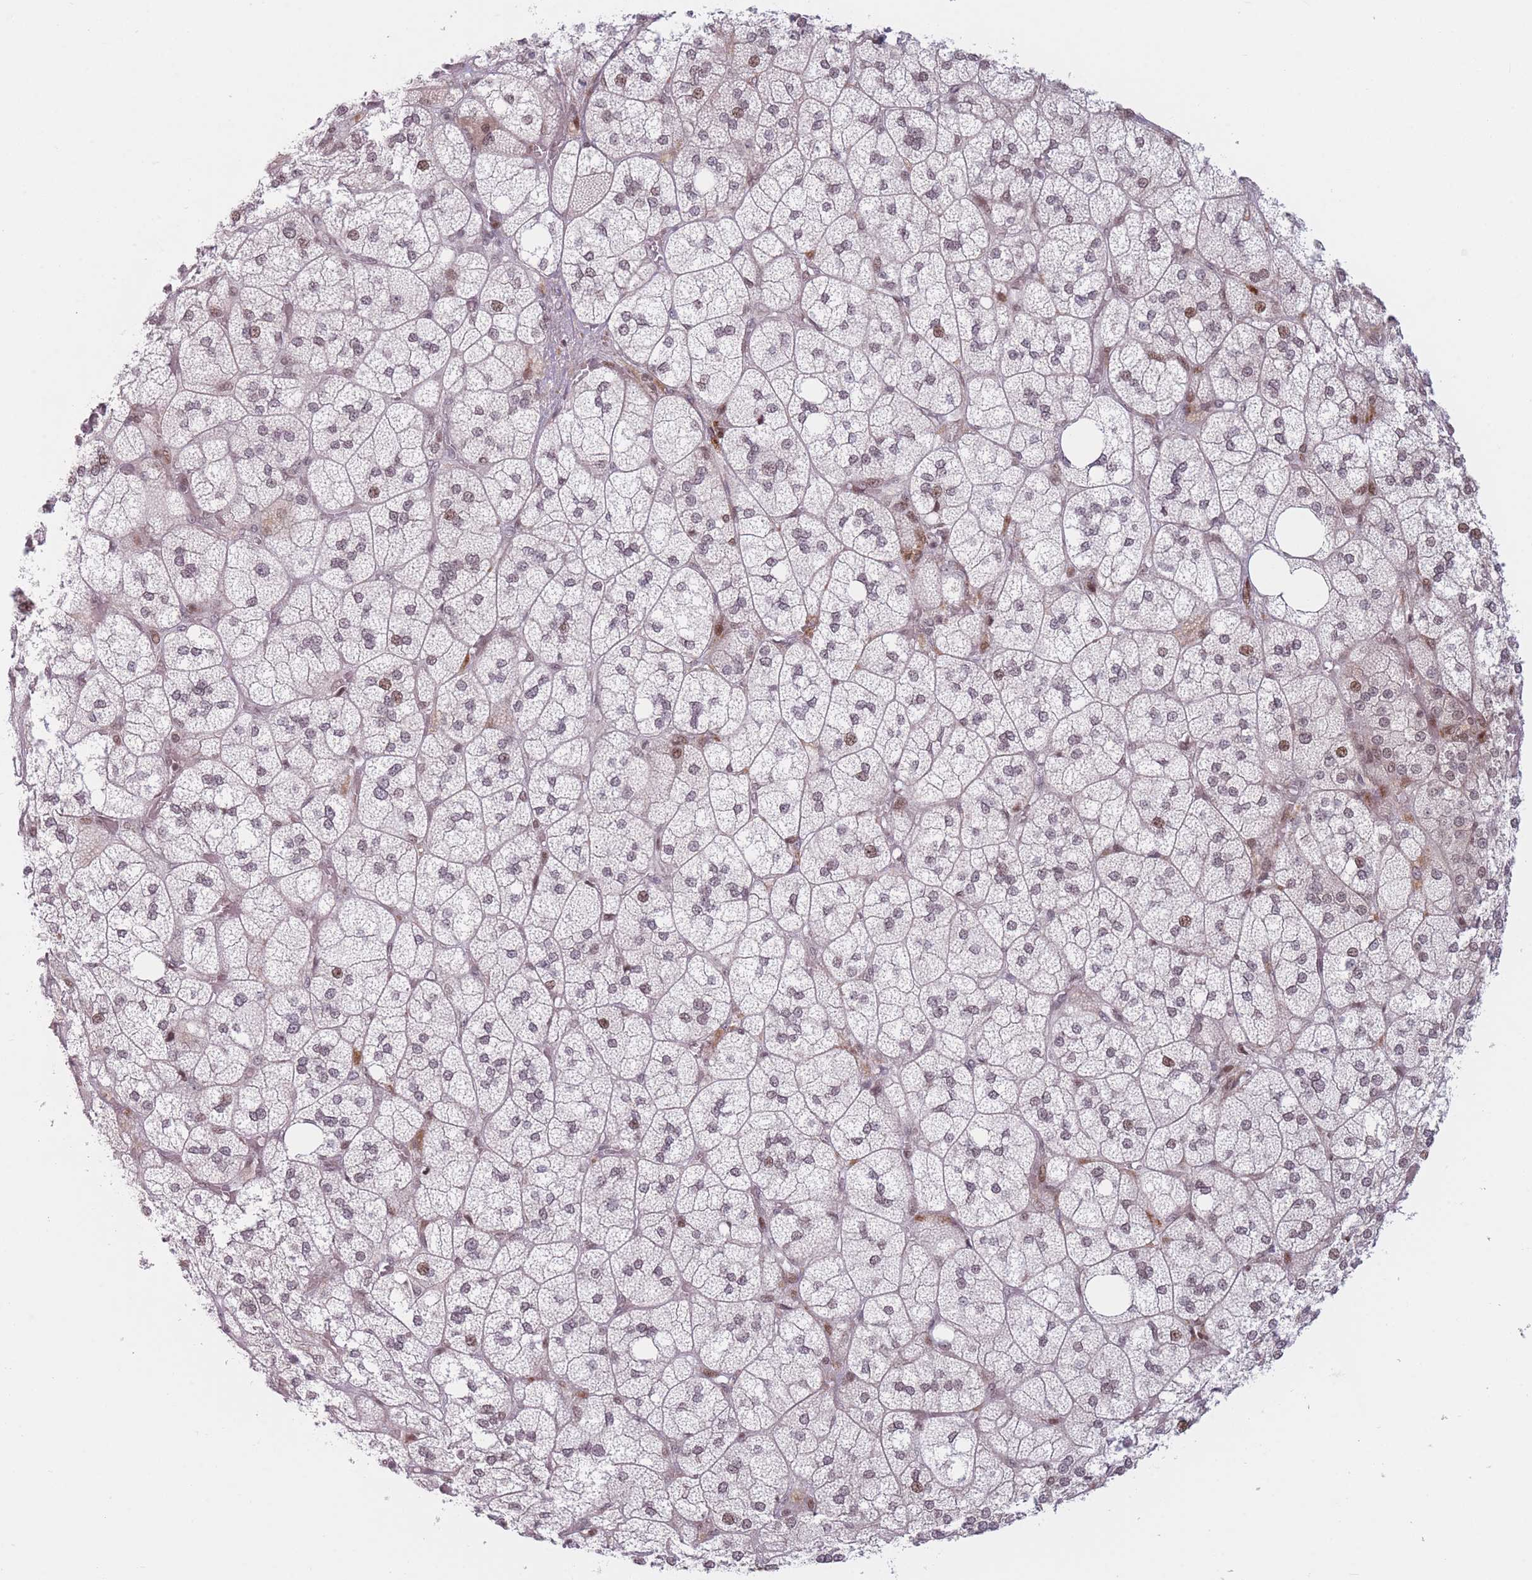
{"staining": {"intensity": "strong", "quantity": "25%-75%", "location": "nuclear"}, "tissue": "adrenal gland", "cell_type": "Glandular cells", "image_type": "normal", "snomed": [{"axis": "morphology", "description": "Normal tissue, NOS"}, {"axis": "topography", "description": "Adrenal gland"}], "caption": "Protein analysis of unremarkable adrenal gland displays strong nuclear positivity in approximately 25%-75% of glandular cells. The staining was performed using DAB (3,3'-diaminobenzidine) to visualize the protein expression in brown, while the nuclei were stained in blue with hematoxylin (Magnification: 20x).", "gene": "SUPT6H", "patient": {"sex": "male", "age": 61}}